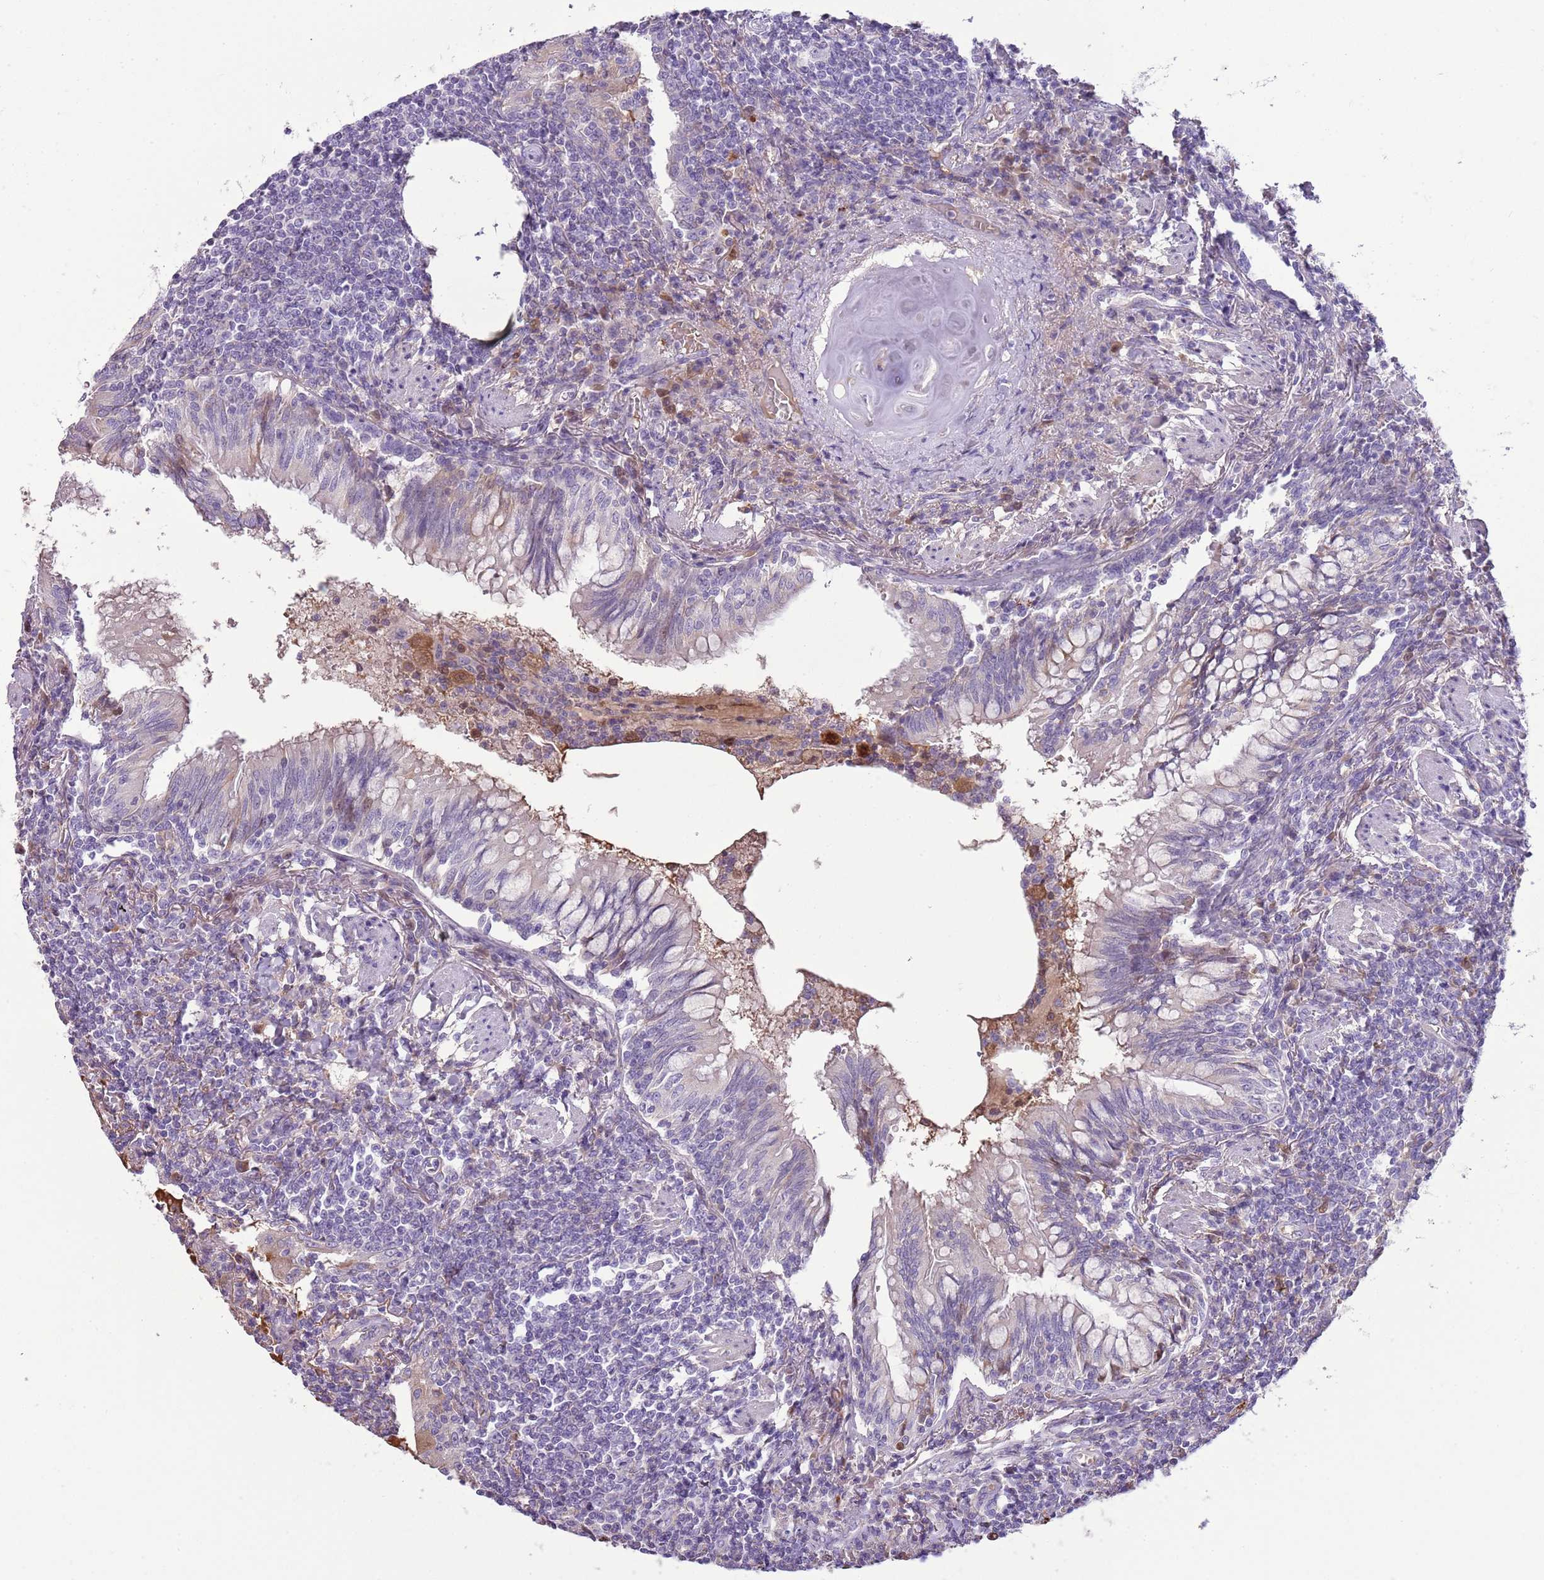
{"staining": {"intensity": "negative", "quantity": "none", "location": "none"}, "tissue": "lymphoma", "cell_type": "Tumor cells", "image_type": "cancer", "snomed": [{"axis": "morphology", "description": "Malignant lymphoma, non-Hodgkin's type, Low grade"}, {"axis": "topography", "description": "Lung"}], "caption": "A photomicrograph of lymphoma stained for a protein shows no brown staining in tumor cells.", "gene": "ABHD17C", "patient": {"sex": "female", "age": 71}}